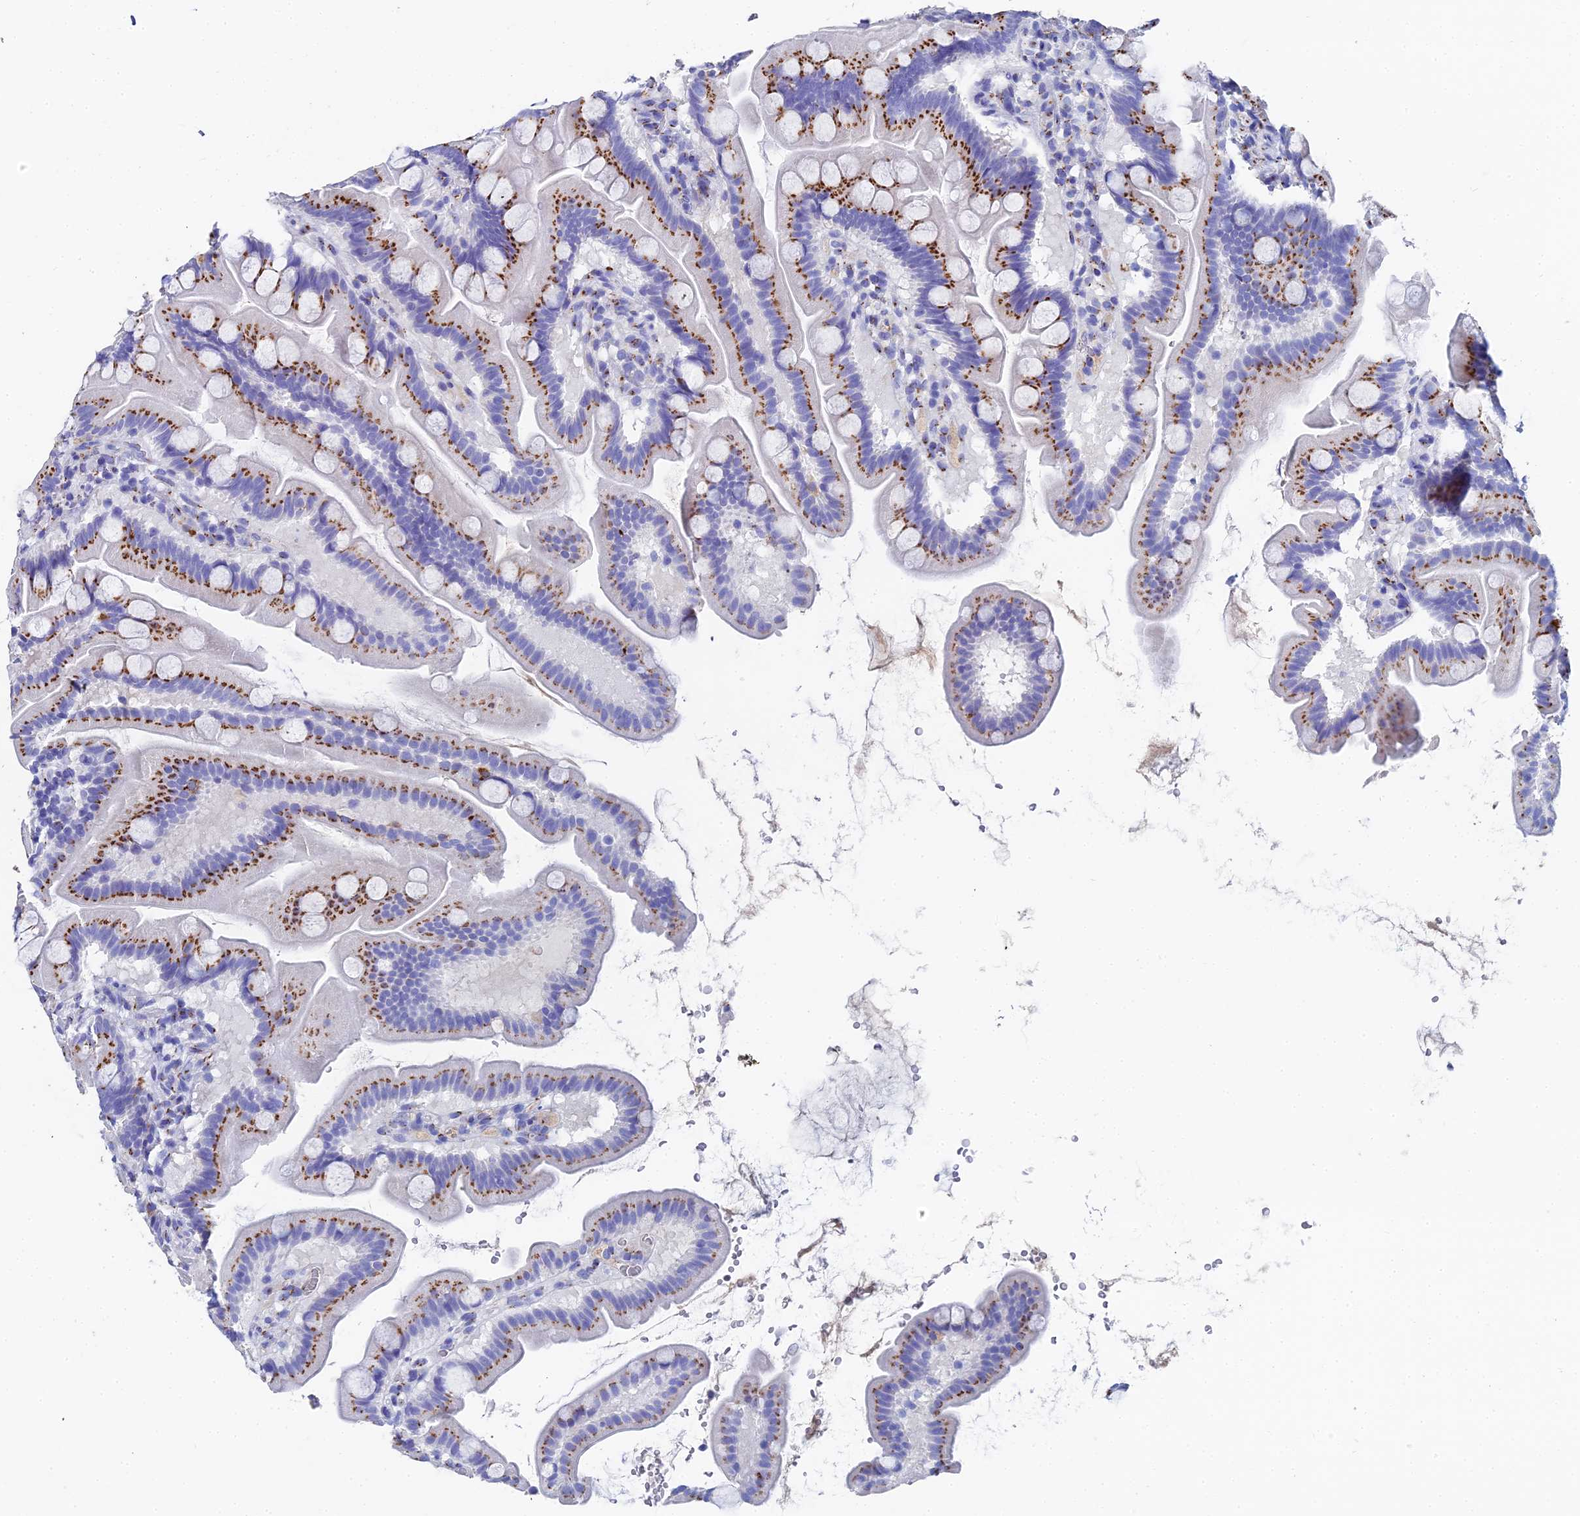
{"staining": {"intensity": "moderate", "quantity": ">75%", "location": "cytoplasmic/membranous"}, "tissue": "small intestine", "cell_type": "Glandular cells", "image_type": "normal", "snomed": [{"axis": "morphology", "description": "Normal tissue, NOS"}, {"axis": "topography", "description": "Small intestine"}], "caption": "An immunohistochemistry histopathology image of normal tissue is shown. Protein staining in brown highlights moderate cytoplasmic/membranous positivity in small intestine within glandular cells.", "gene": "ENSG00000268674", "patient": {"sex": "female", "age": 68}}